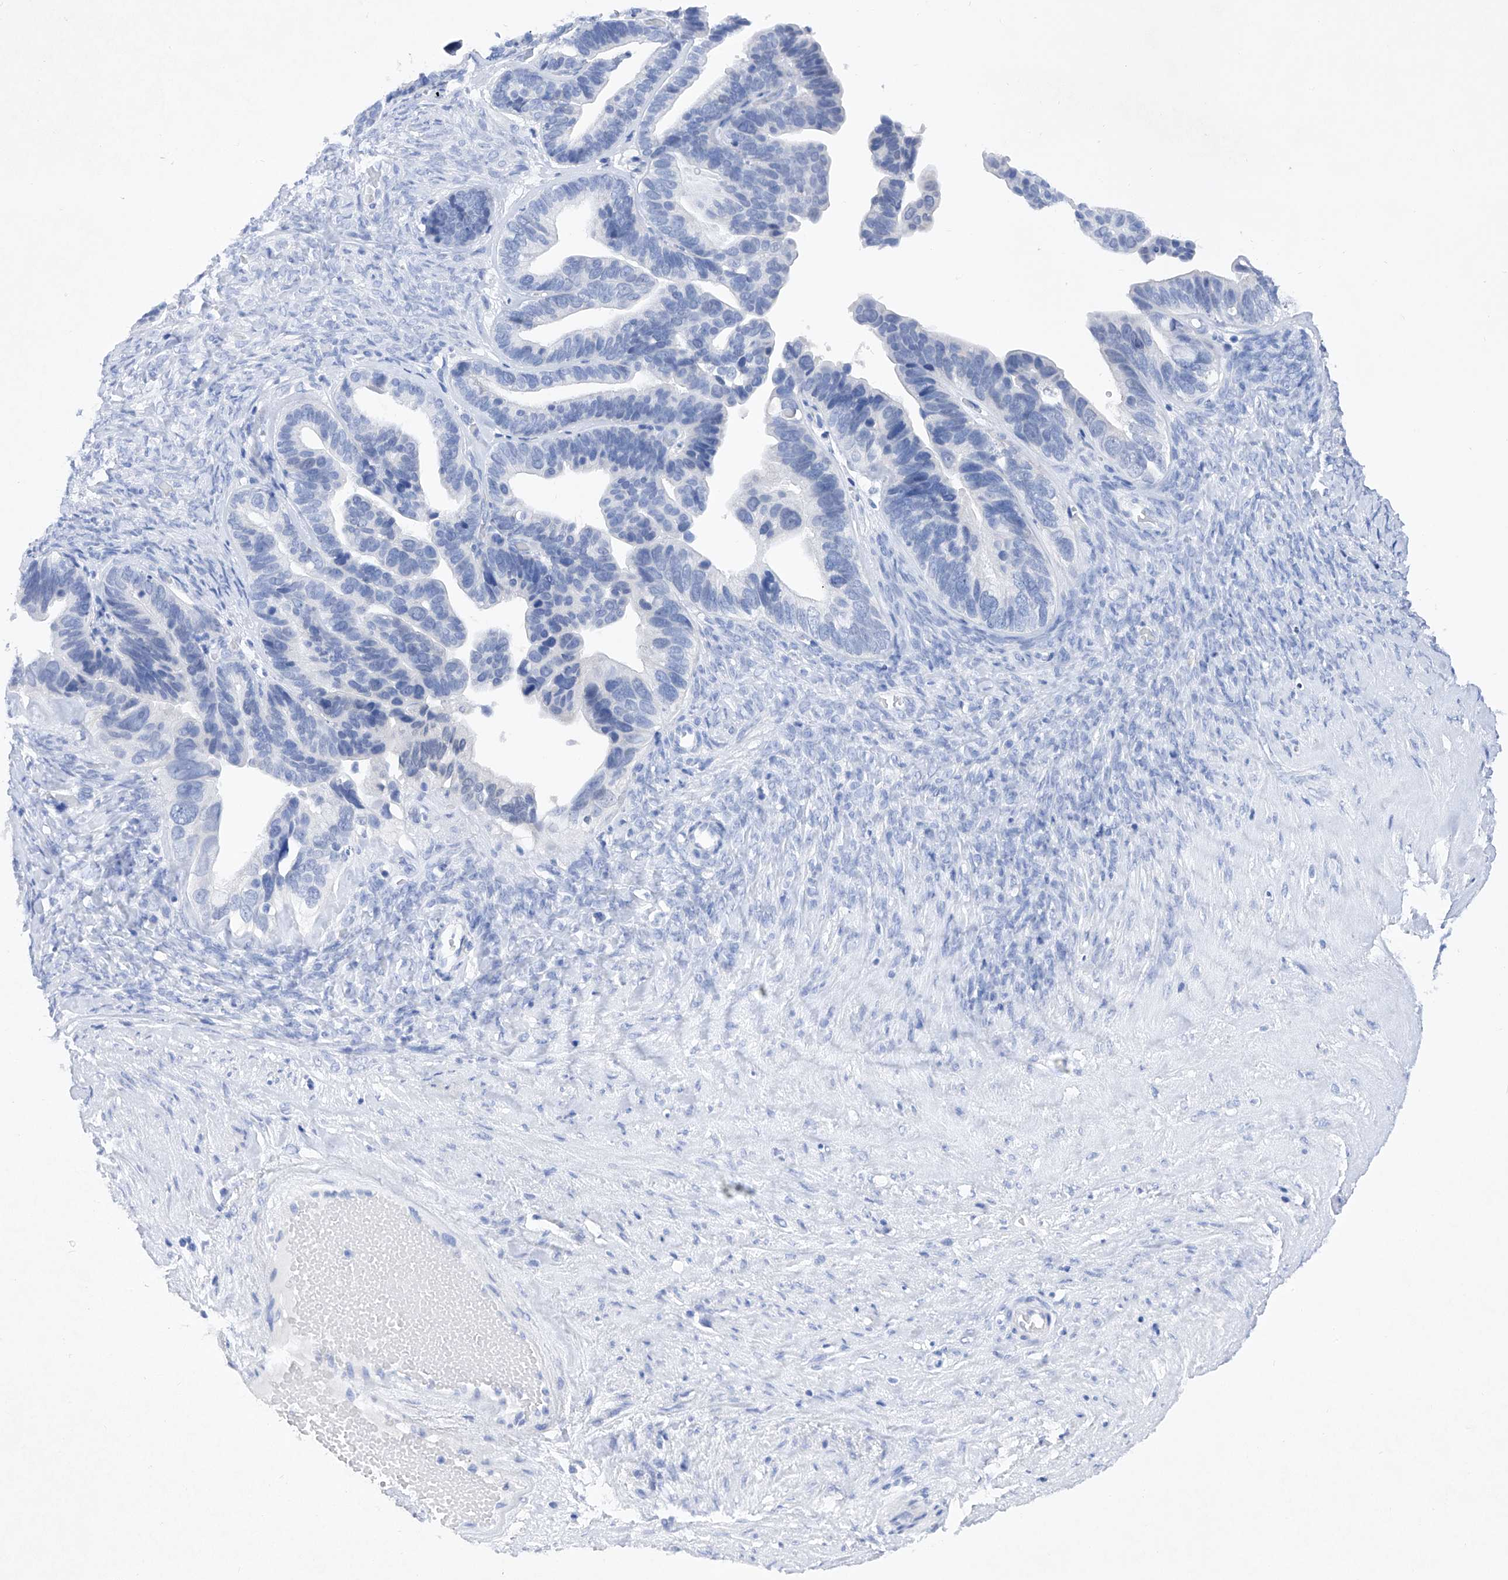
{"staining": {"intensity": "negative", "quantity": "none", "location": "none"}, "tissue": "ovarian cancer", "cell_type": "Tumor cells", "image_type": "cancer", "snomed": [{"axis": "morphology", "description": "Cystadenocarcinoma, serous, NOS"}, {"axis": "topography", "description": "Ovary"}], "caption": "Immunohistochemistry (IHC) of serous cystadenocarcinoma (ovarian) exhibits no positivity in tumor cells.", "gene": "BARX2", "patient": {"sex": "female", "age": 56}}